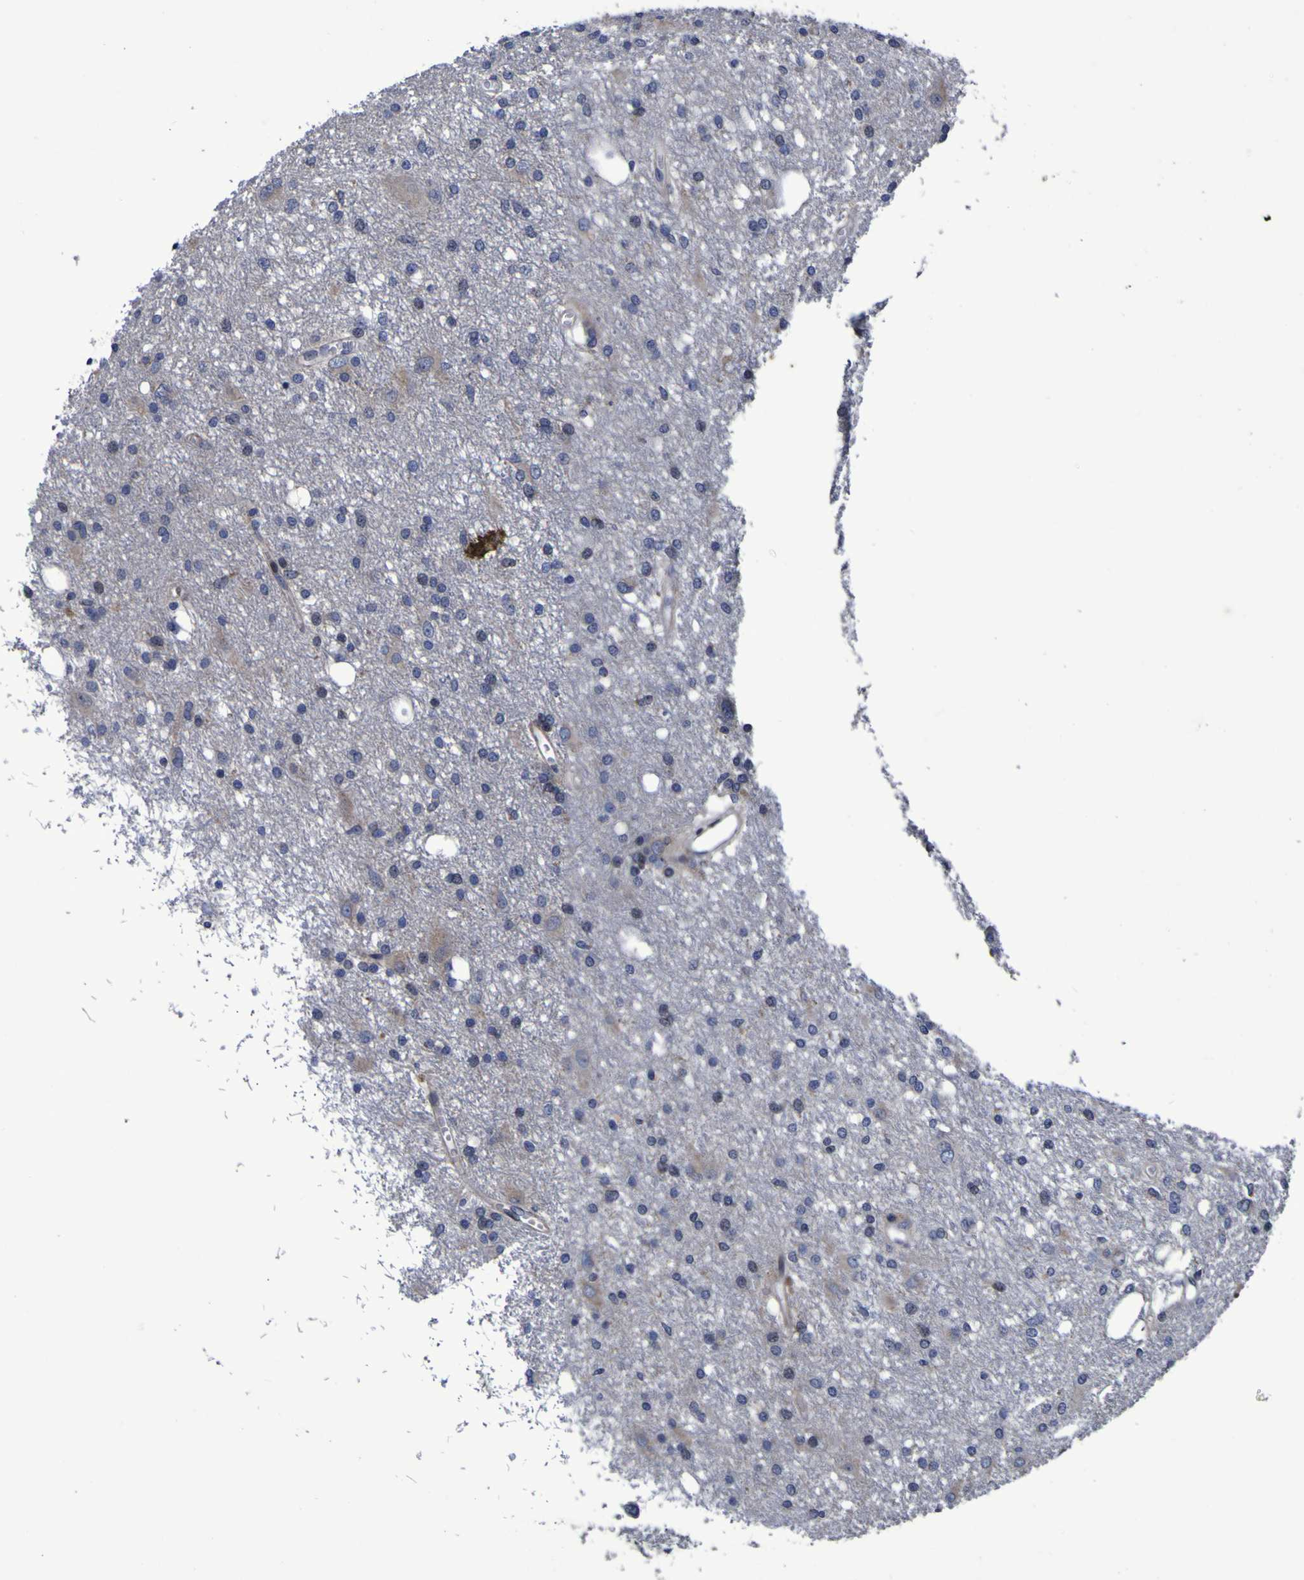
{"staining": {"intensity": "weak", "quantity": "<25%", "location": "cytoplasmic/membranous"}, "tissue": "glioma", "cell_type": "Tumor cells", "image_type": "cancer", "snomed": [{"axis": "morphology", "description": "Glioma, malignant, High grade"}, {"axis": "topography", "description": "Brain"}], "caption": "Histopathology image shows no protein expression in tumor cells of glioma tissue.", "gene": "P3H1", "patient": {"sex": "female", "age": 59}}